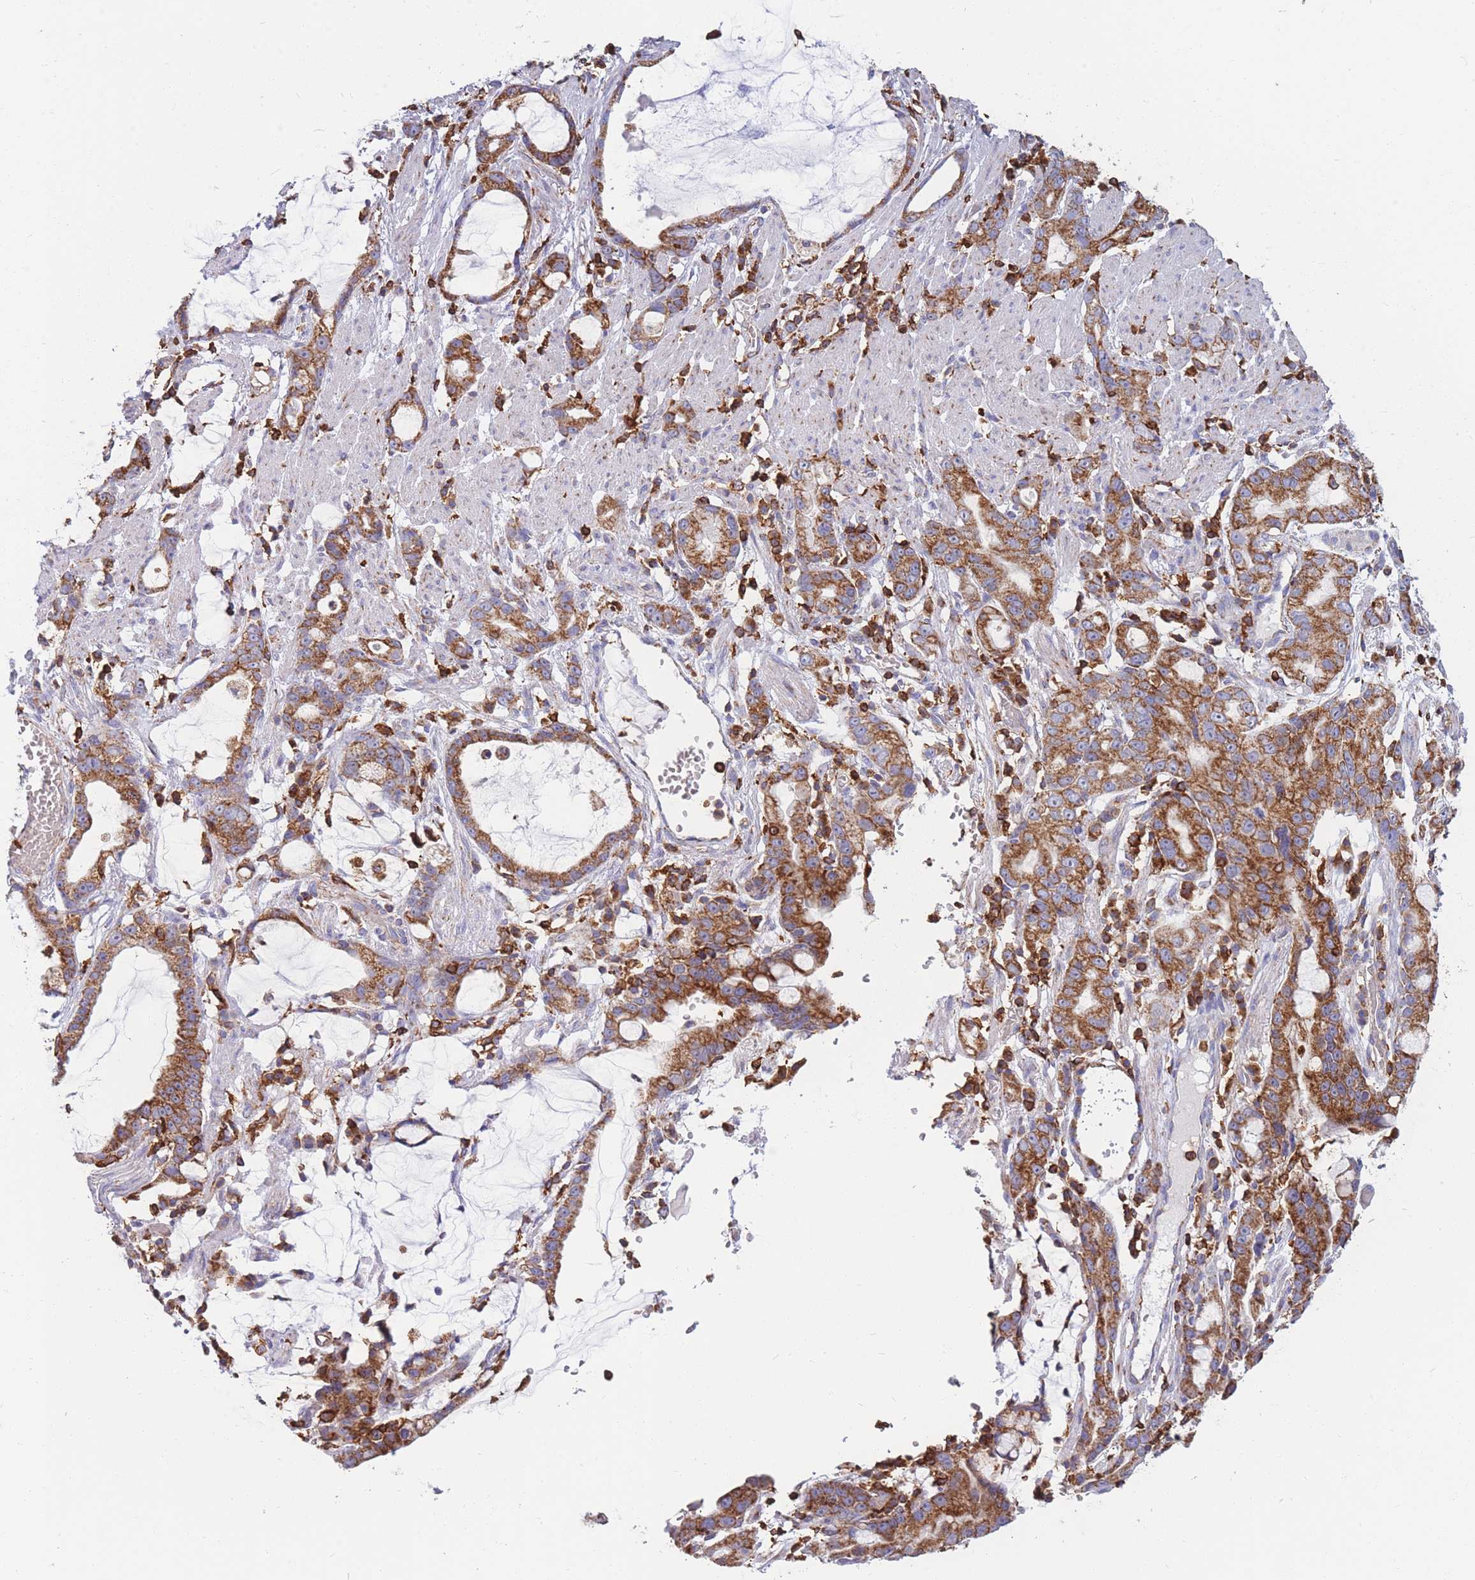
{"staining": {"intensity": "moderate", "quantity": ">75%", "location": "cytoplasmic/membranous"}, "tissue": "stomach cancer", "cell_type": "Tumor cells", "image_type": "cancer", "snomed": [{"axis": "morphology", "description": "Adenocarcinoma, NOS"}, {"axis": "topography", "description": "Stomach"}], "caption": "This histopathology image shows immunohistochemistry staining of human stomach adenocarcinoma, with medium moderate cytoplasmic/membranous positivity in about >75% of tumor cells.", "gene": "MRPL54", "patient": {"sex": "male", "age": 55}}